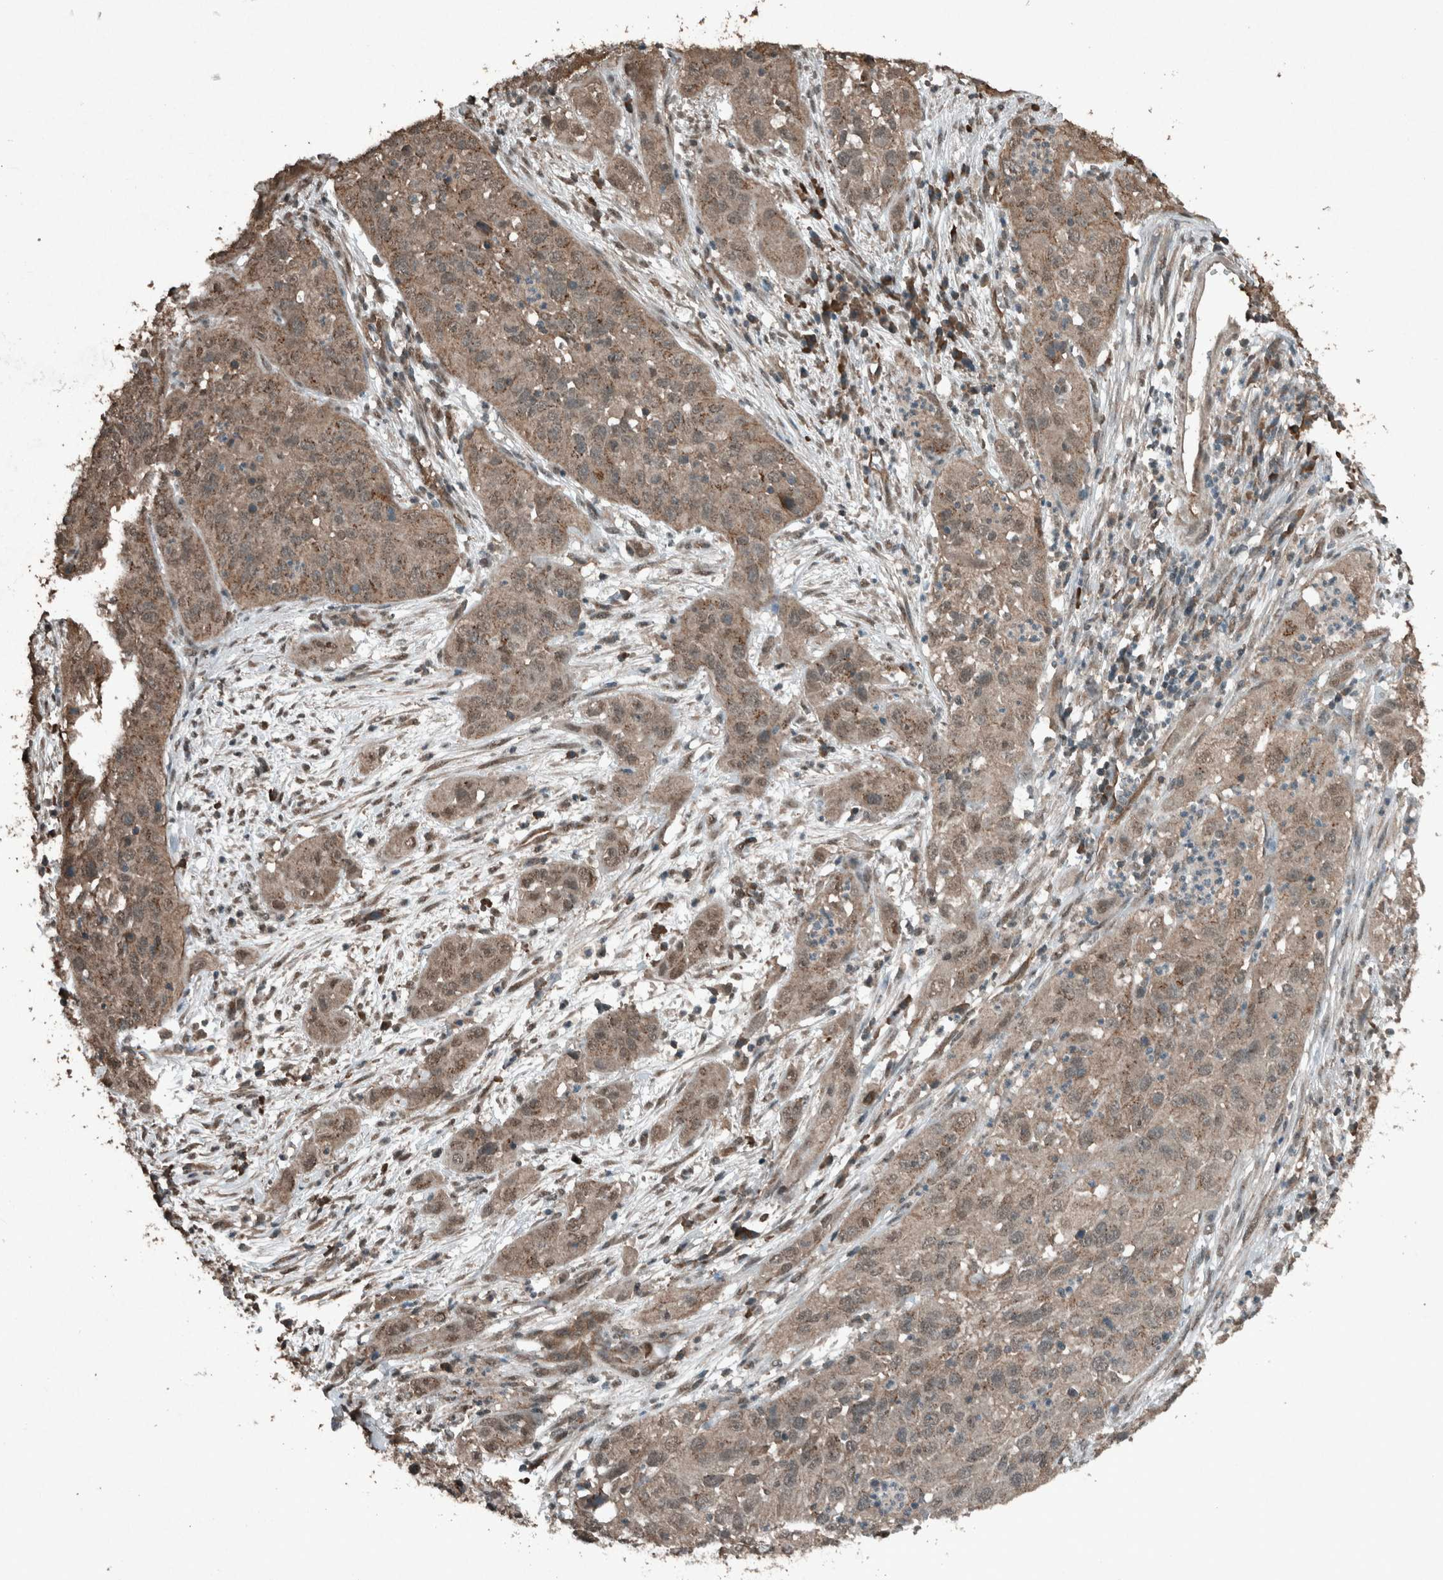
{"staining": {"intensity": "moderate", "quantity": ">75%", "location": "cytoplasmic/membranous,nuclear"}, "tissue": "cervical cancer", "cell_type": "Tumor cells", "image_type": "cancer", "snomed": [{"axis": "morphology", "description": "Squamous cell carcinoma, NOS"}, {"axis": "topography", "description": "Cervix"}], "caption": "Approximately >75% of tumor cells in cervical squamous cell carcinoma reveal moderate cytoplasmic/membranous and nuclear protein positivity as visualized by brown immunohistochemical staining.", "gene": "ARHGEF12", "patient": {"sex": "female", "age": 32}}